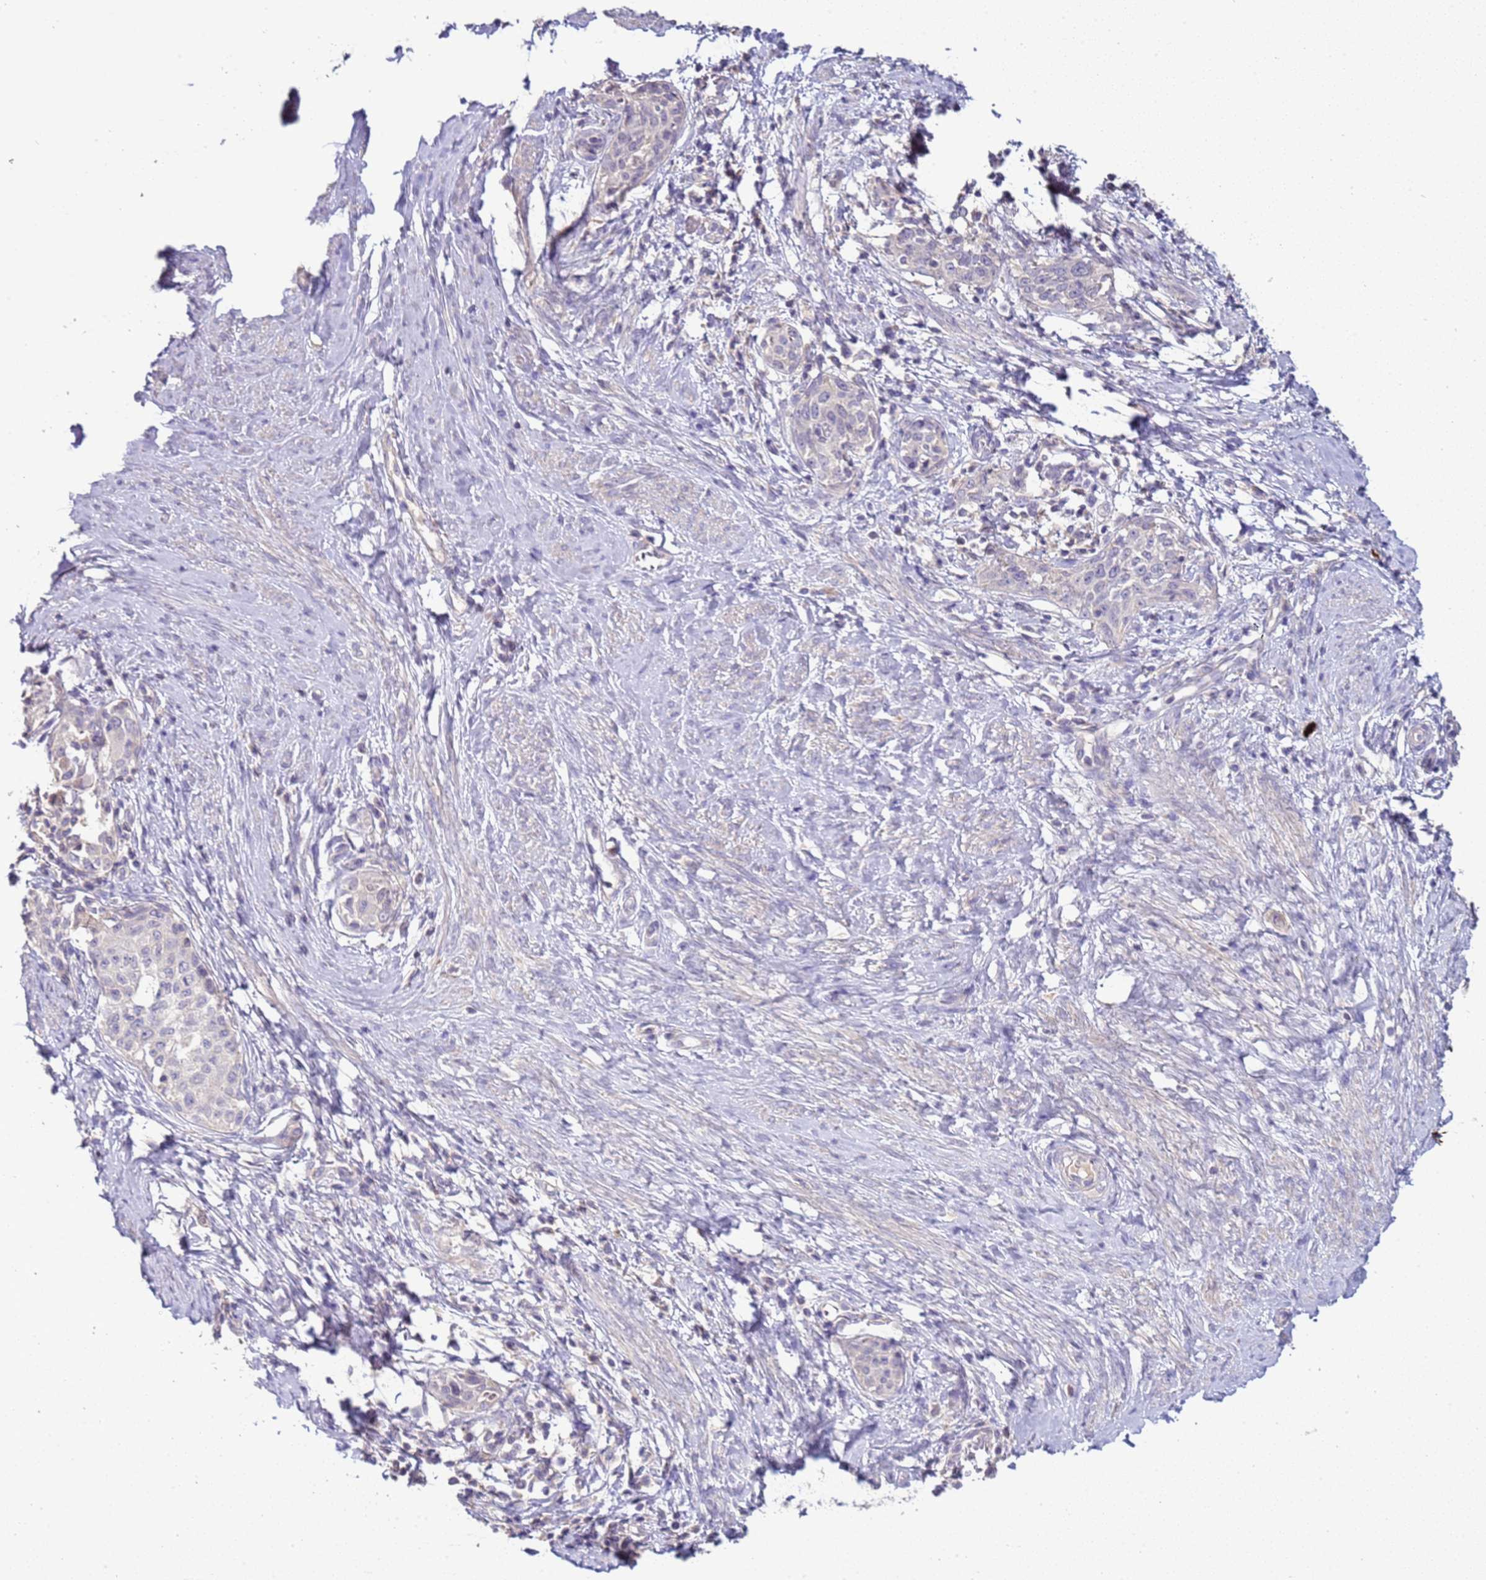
{"staining": {"intensity": "negative", "quantity": "none", "location": "none"}, "tissue": "cervical cancer", "cell_type": "Tumor cells", "image_type": "cancer", "snomed": [{"axis": "morphology", "description": "Squamous cell carcinoma, NOS"}, {"axis": "morphology", "description": "Adenocarcinoma, NOS"}, {"axis": "topography", "description": "Cervix"}], "caption": "A photomicrograph of human cervical squamous cell carcinoma is negative for staining in tumor cells.", "gene": "IL2RG", "patient": {"sex": "female", "age": 52}}